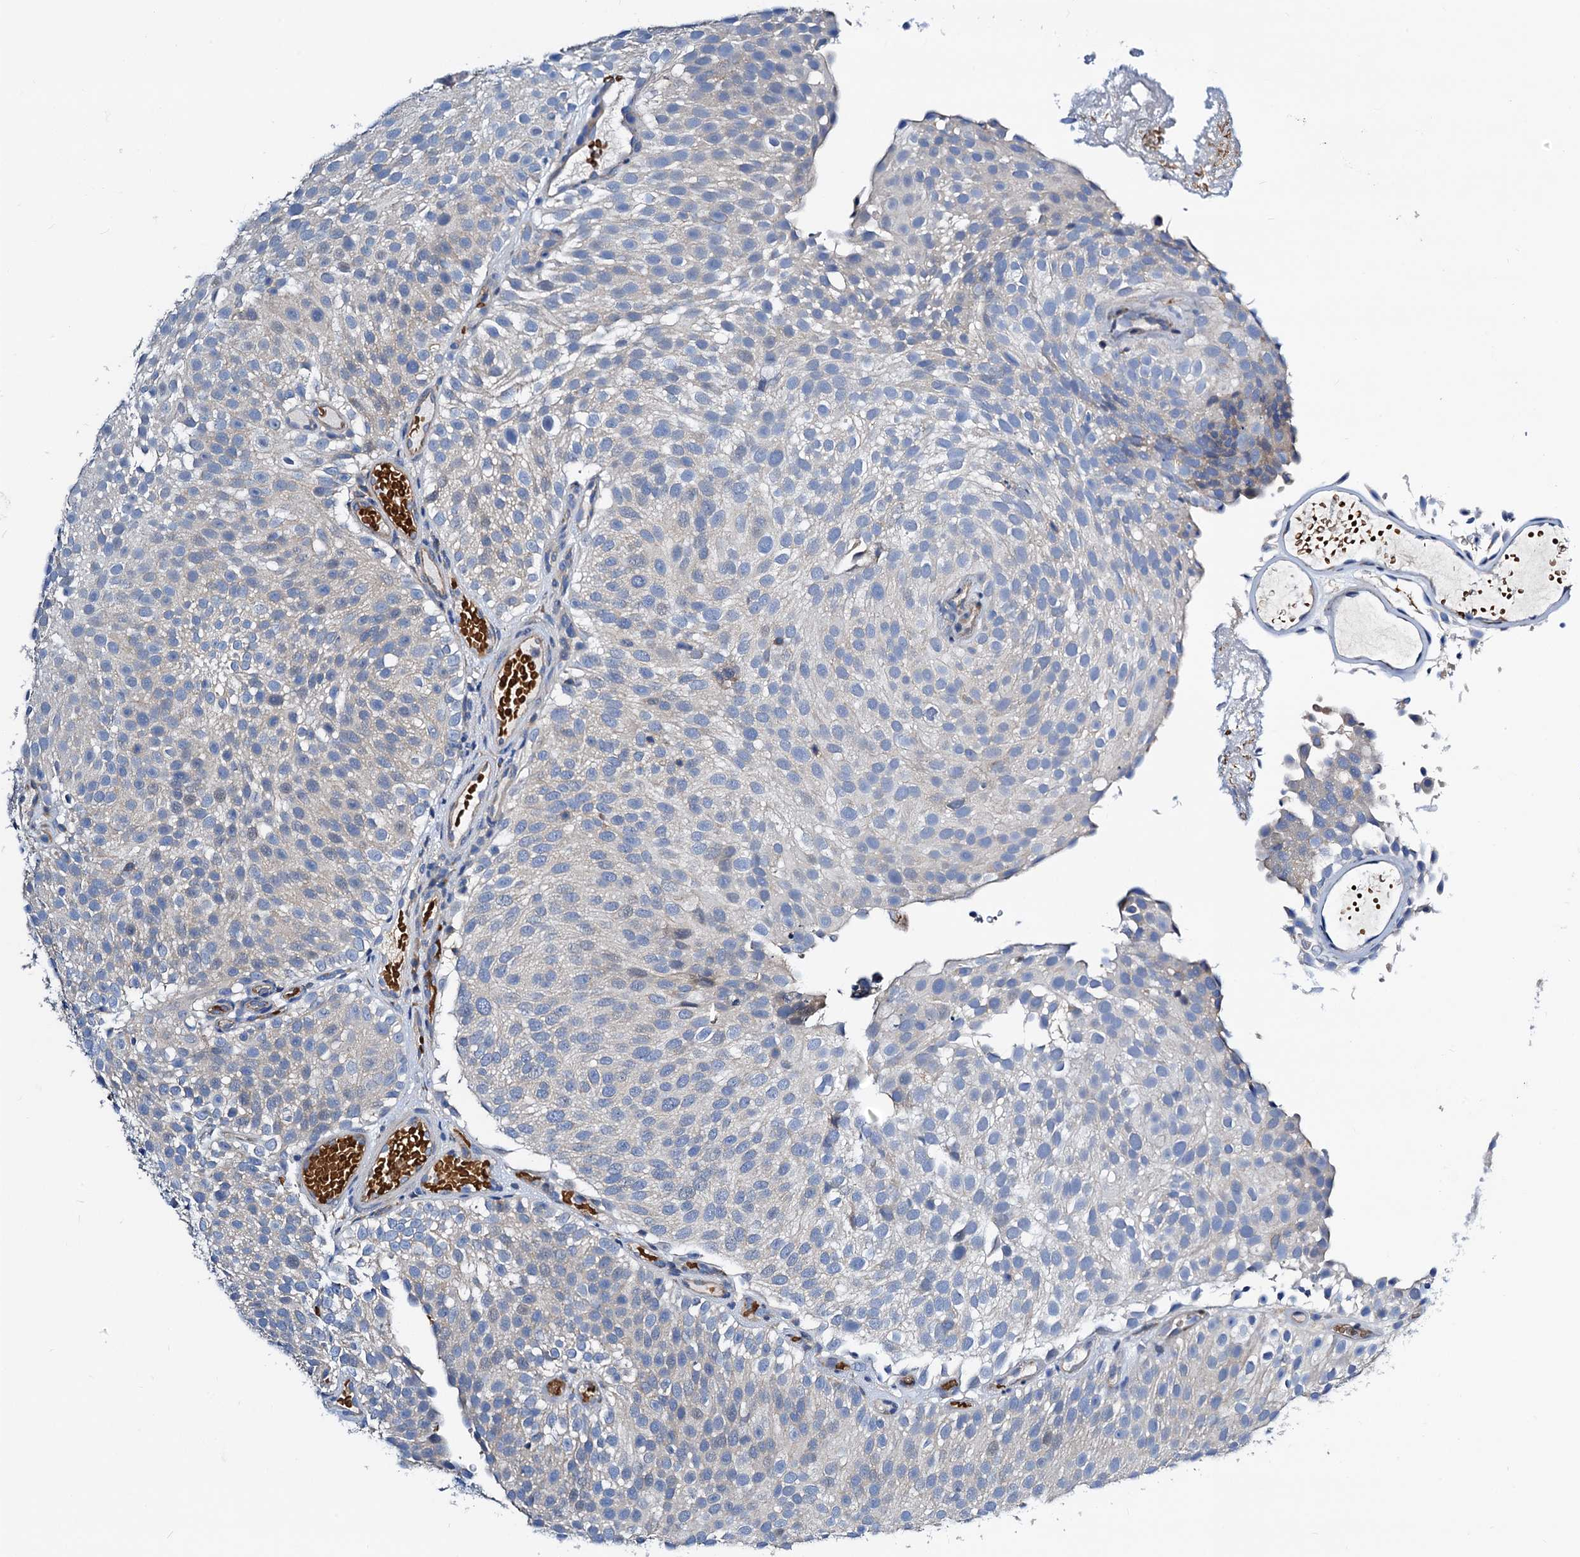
{"staining": {"intensity": "negative", "quantity": "none", "location": "none"}, "tissue": "urothelial cancer", "cell_type": "Tumor cells", "image_type": "cancer", "snomed": [{"axis": "morphology", "description": "Urothelial carcinoma, Low grade"}, {"axis": "topography", "description": "Urinary bladder"}], "caption": "Urothelial cancer was stained to show a protein in brown. There is no significant positivity in tumor cells.", "gene": "GCOM1", "patient": {"sex": "male", "age": 78}}